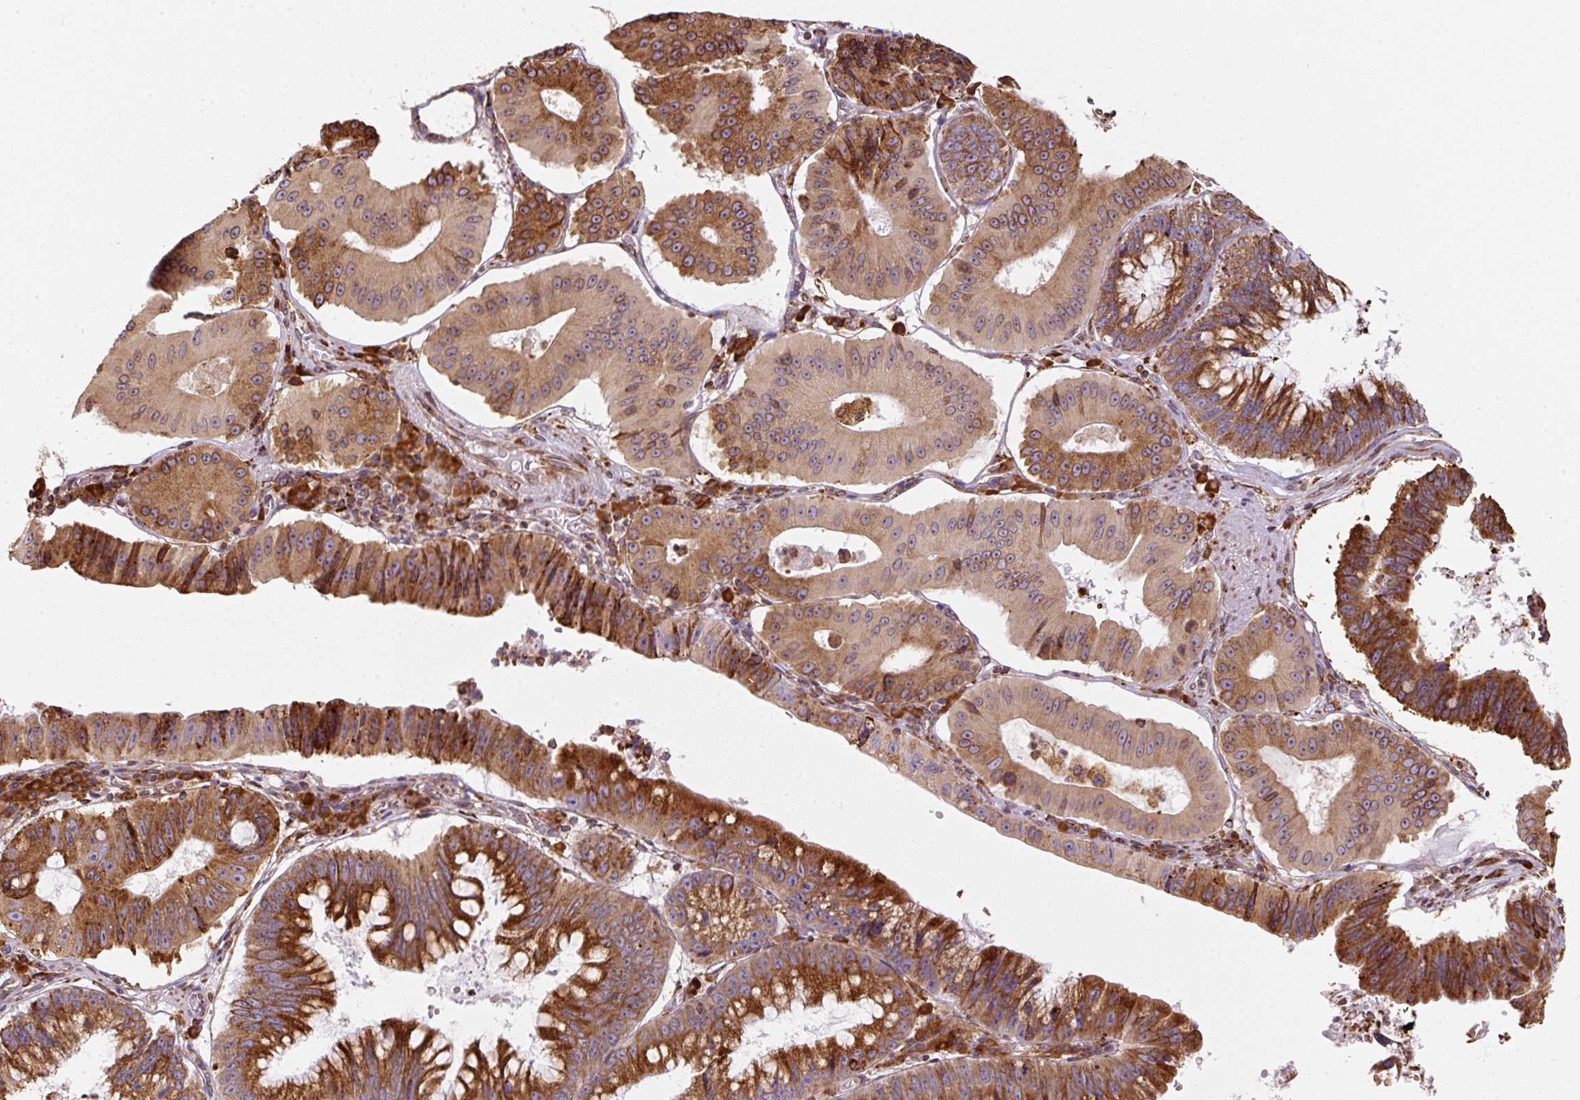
{"staining": {"intensity": "strong", "quantity": ">75%", "location": "cytoplasmic/membranous"}, "tissue": "stomach cancer", "cell_type": "Tumor cells", "image_type": "cancer", "snomed": [{"axis": "morphology", "description": "Adenocarcinoma, NOS"}, {"axis": "topography", "description": "Stomach"}], "caption": "Immunohistochemistry (IHC) photomicrograph of neoplastic tissue: human stomach cancer stained using immunohistochemistry displays high levels of strong protein expression localized specifically in the cytoplasmic/membranous of tumor cells, appearing as a cytoplasmic/membranous brown color.", "gene": "PRKCSH", "patient": {"sex": "male", "age": 59}}